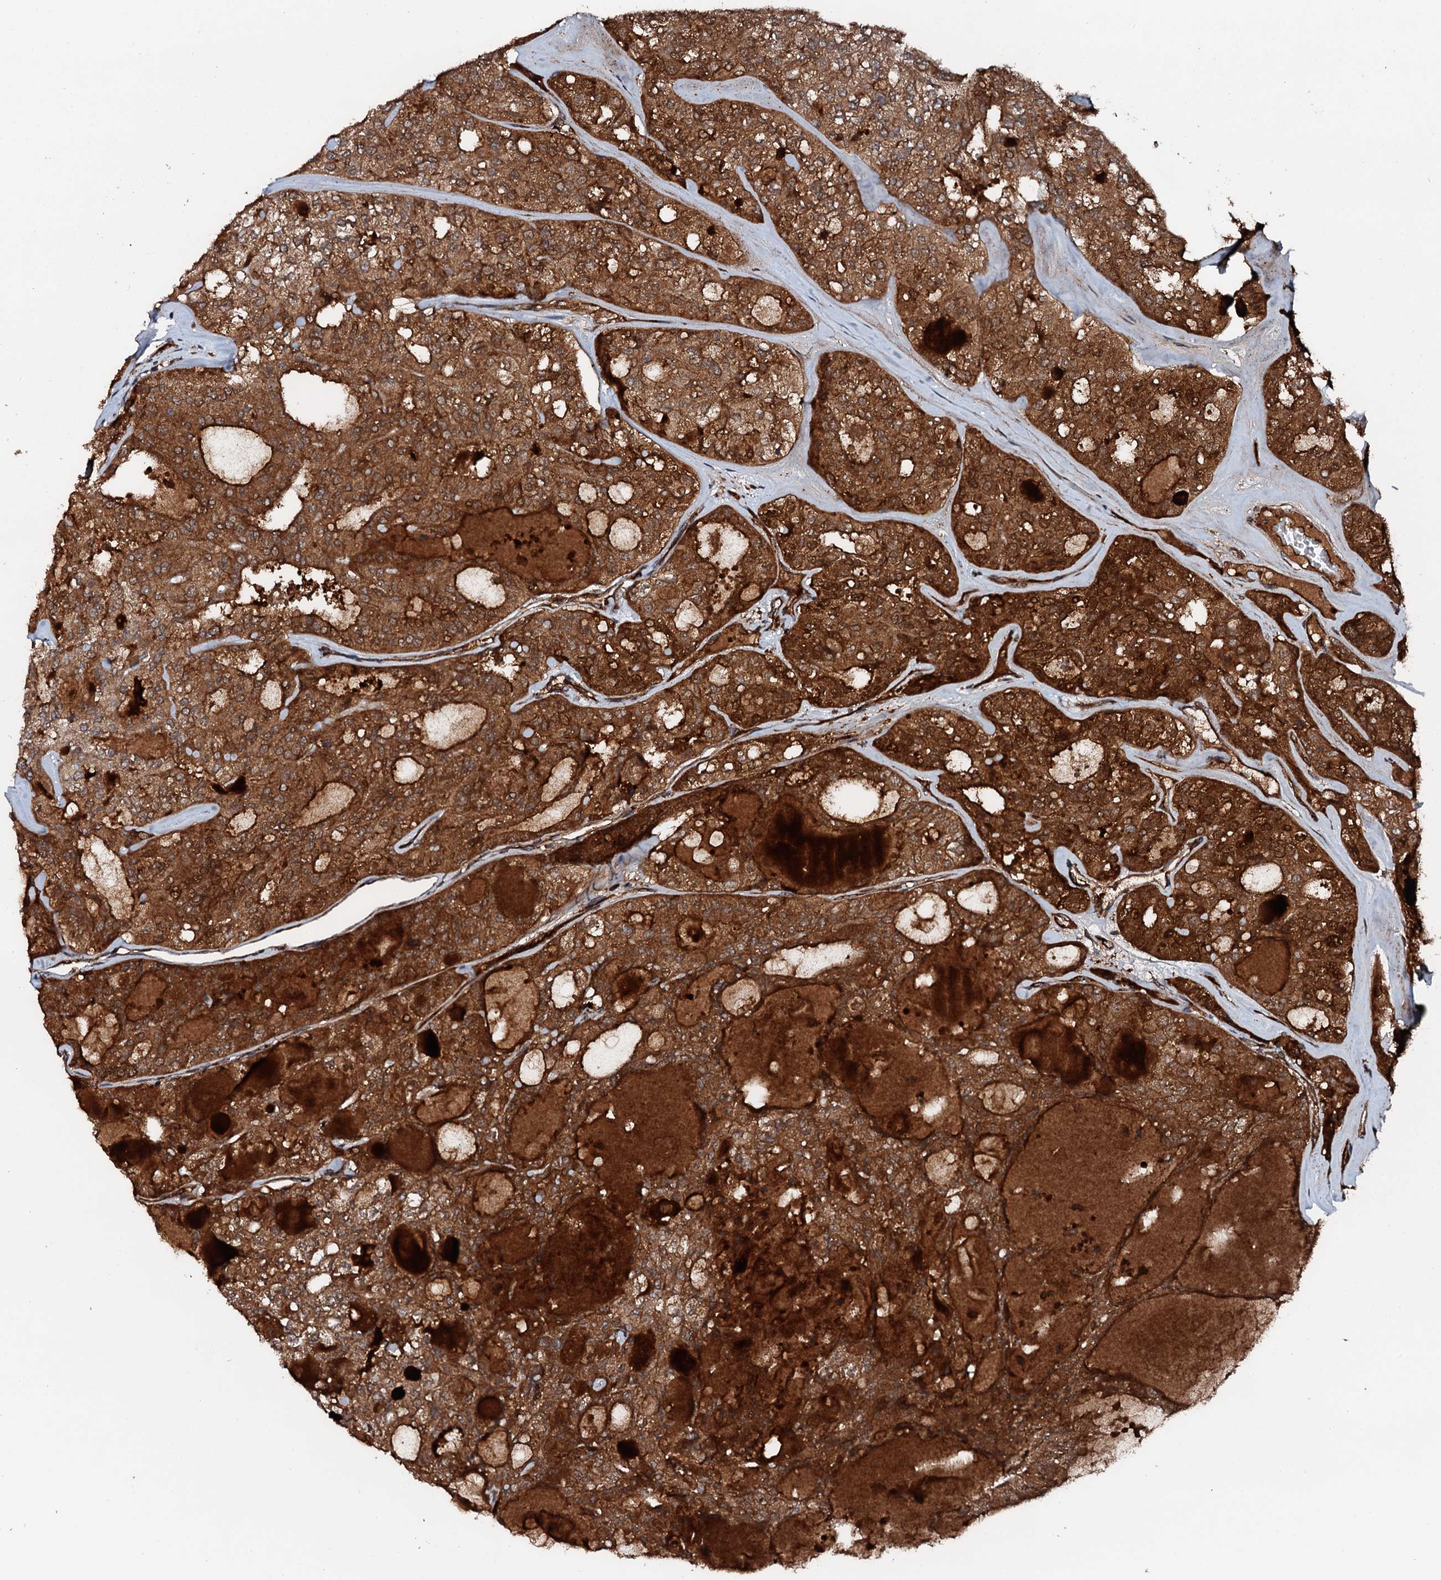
{"staining": {"intensity": "strong", "quantity": ">75%", "location": "cytoplasmic/membranous"}, "tissue": "thyroid cancer", "cell_type": "Tumor cells", "image_type": "cancer", "snomed": [{"axis": "morphology", "description": "Follicular adenoma carcinoma, NOS"}, {"axis": "topography", "description": "Thyroid gland"}], "caption": "Thyroid follicular adenoma carcinoma tissue demonstrates strong cytoplasmic/membranous expression in approximately >75% of tumor cells", "gene": "FLYWCH1", "patient": {"sex": "male", "age": 75}}